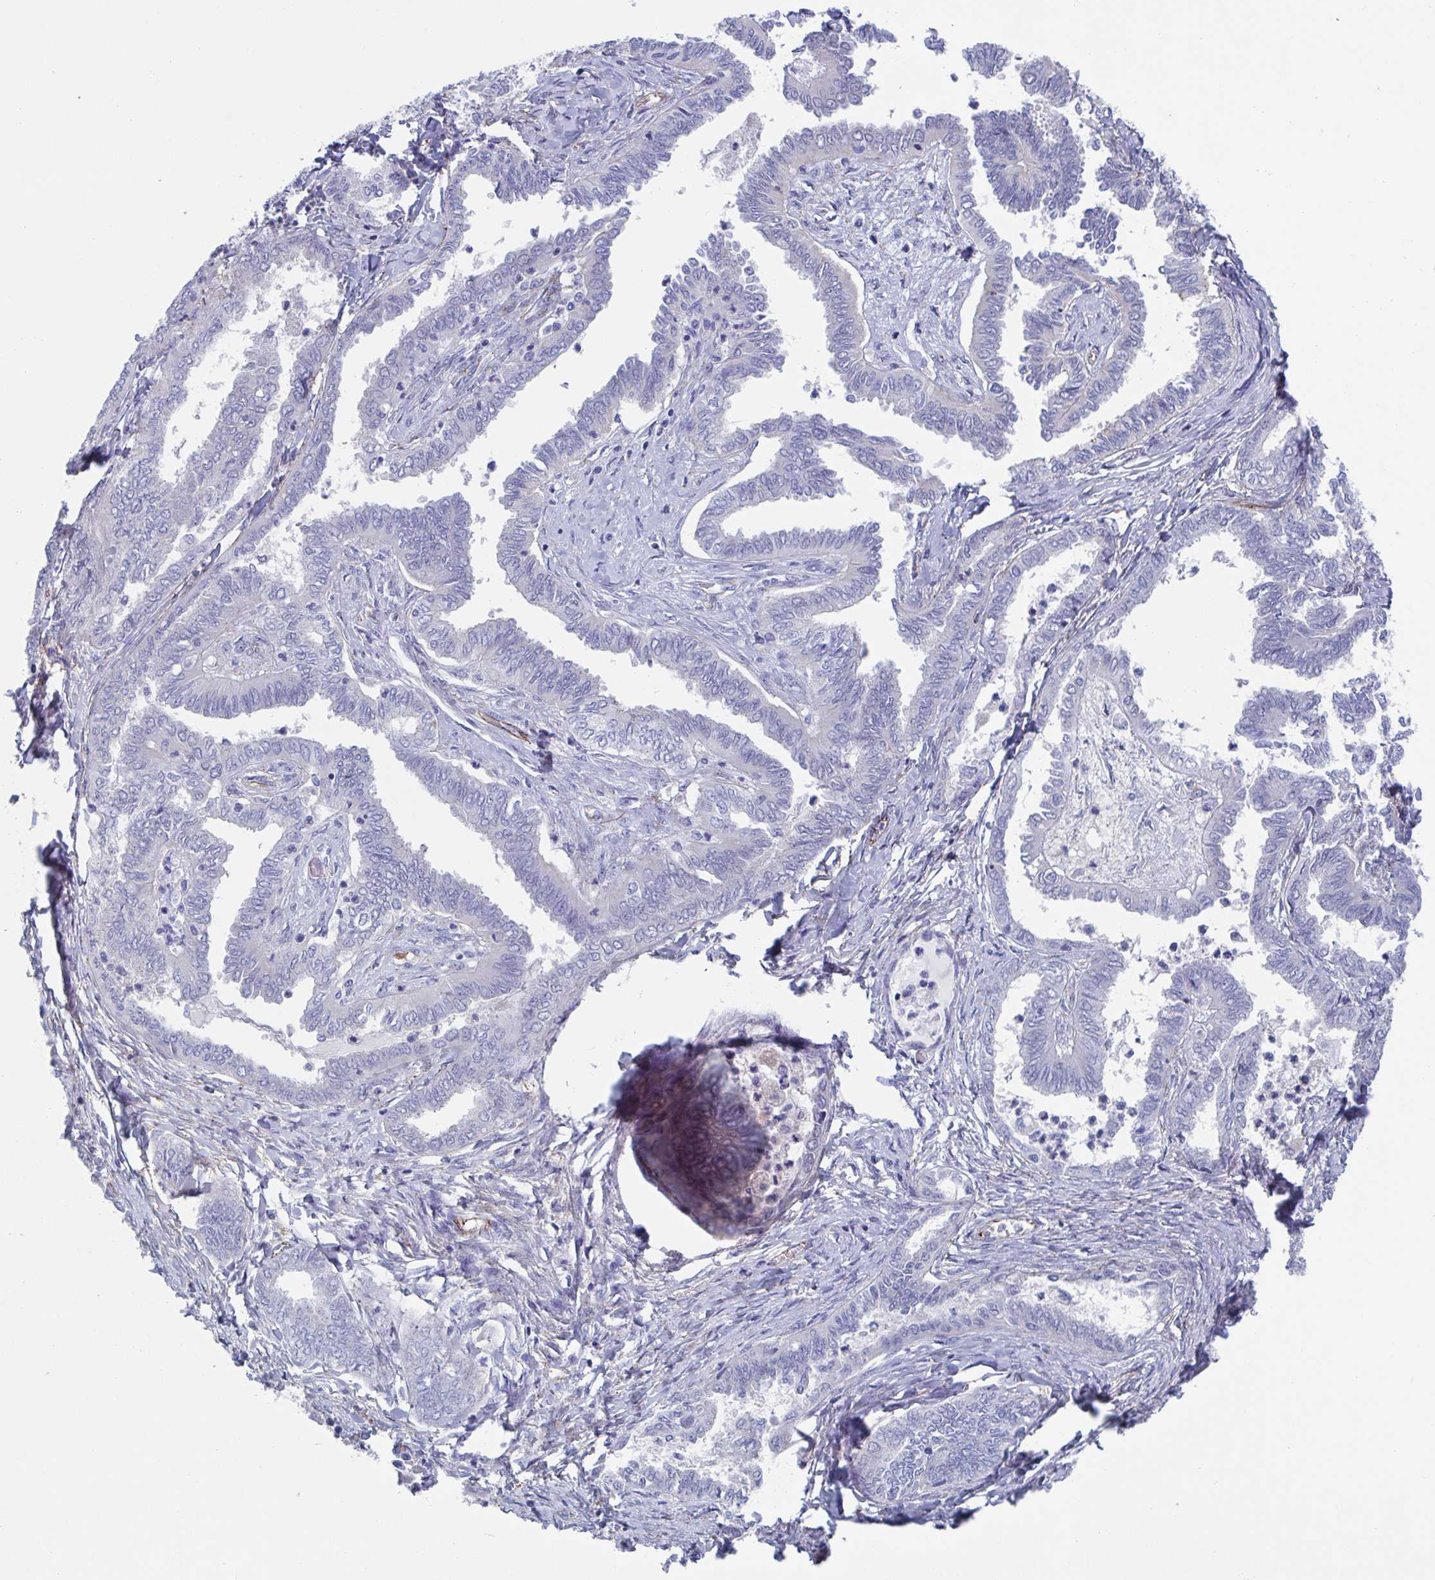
{"staining": {"intensity": "negative", "quantity": "none", "location": "none"}, "tissue": "ovarian cancer", "cell_type": "Tumor cells", "image_type": "cancer", "snomed": [{"axis": "morphology", "description": "Carcinoma, endometroid"}, {"axis": "topography", "description": "Ovary"}], "caption": "An image of endometroid carcinoma (ovarian) stained for a protein reveals no brown staining in tumor cells.", "gene": "CDH2", "patient": {"sex": "female", "age": 70}}